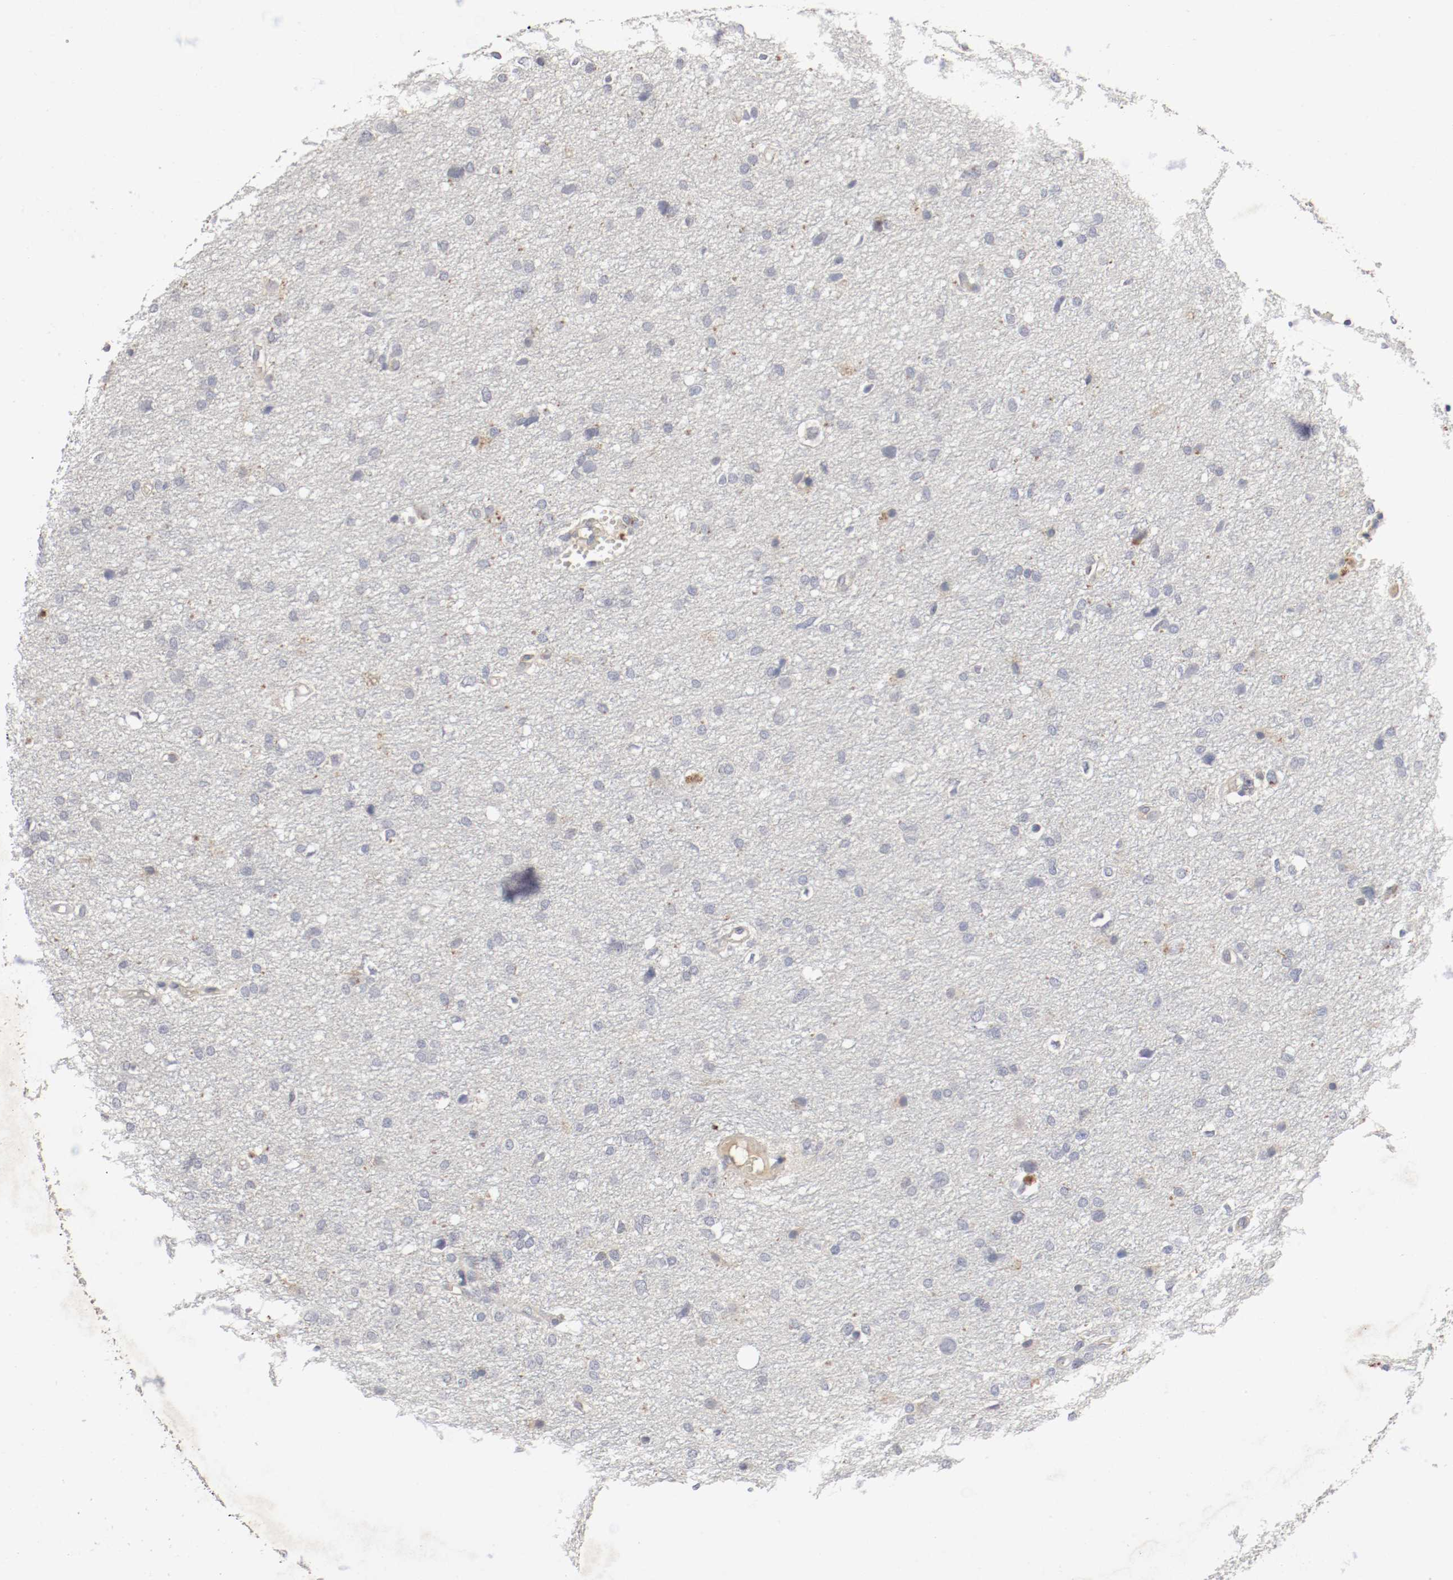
{"staining": {"intensity": "weak", "quantity": "25%-75%", "location": "cytoplasmic/membranous"}, "tissue": "glioma", "cell_type": "Tumor cells", "image_type": "cancer", "snomed": [{"axis": "morphology", "description": "Glioma, malignant, High grade"}, {"axis": "topography", "description": "Brain"}], "caption": "A high-resolution micrograph shows IHC staining of malignant glioma (high-grade), which reveals weak cytoplasmic/membranous positivity in about 25%-75% of tumor cells.", "gene": "REN", "patient": {"sex": "female", "age": 59}}